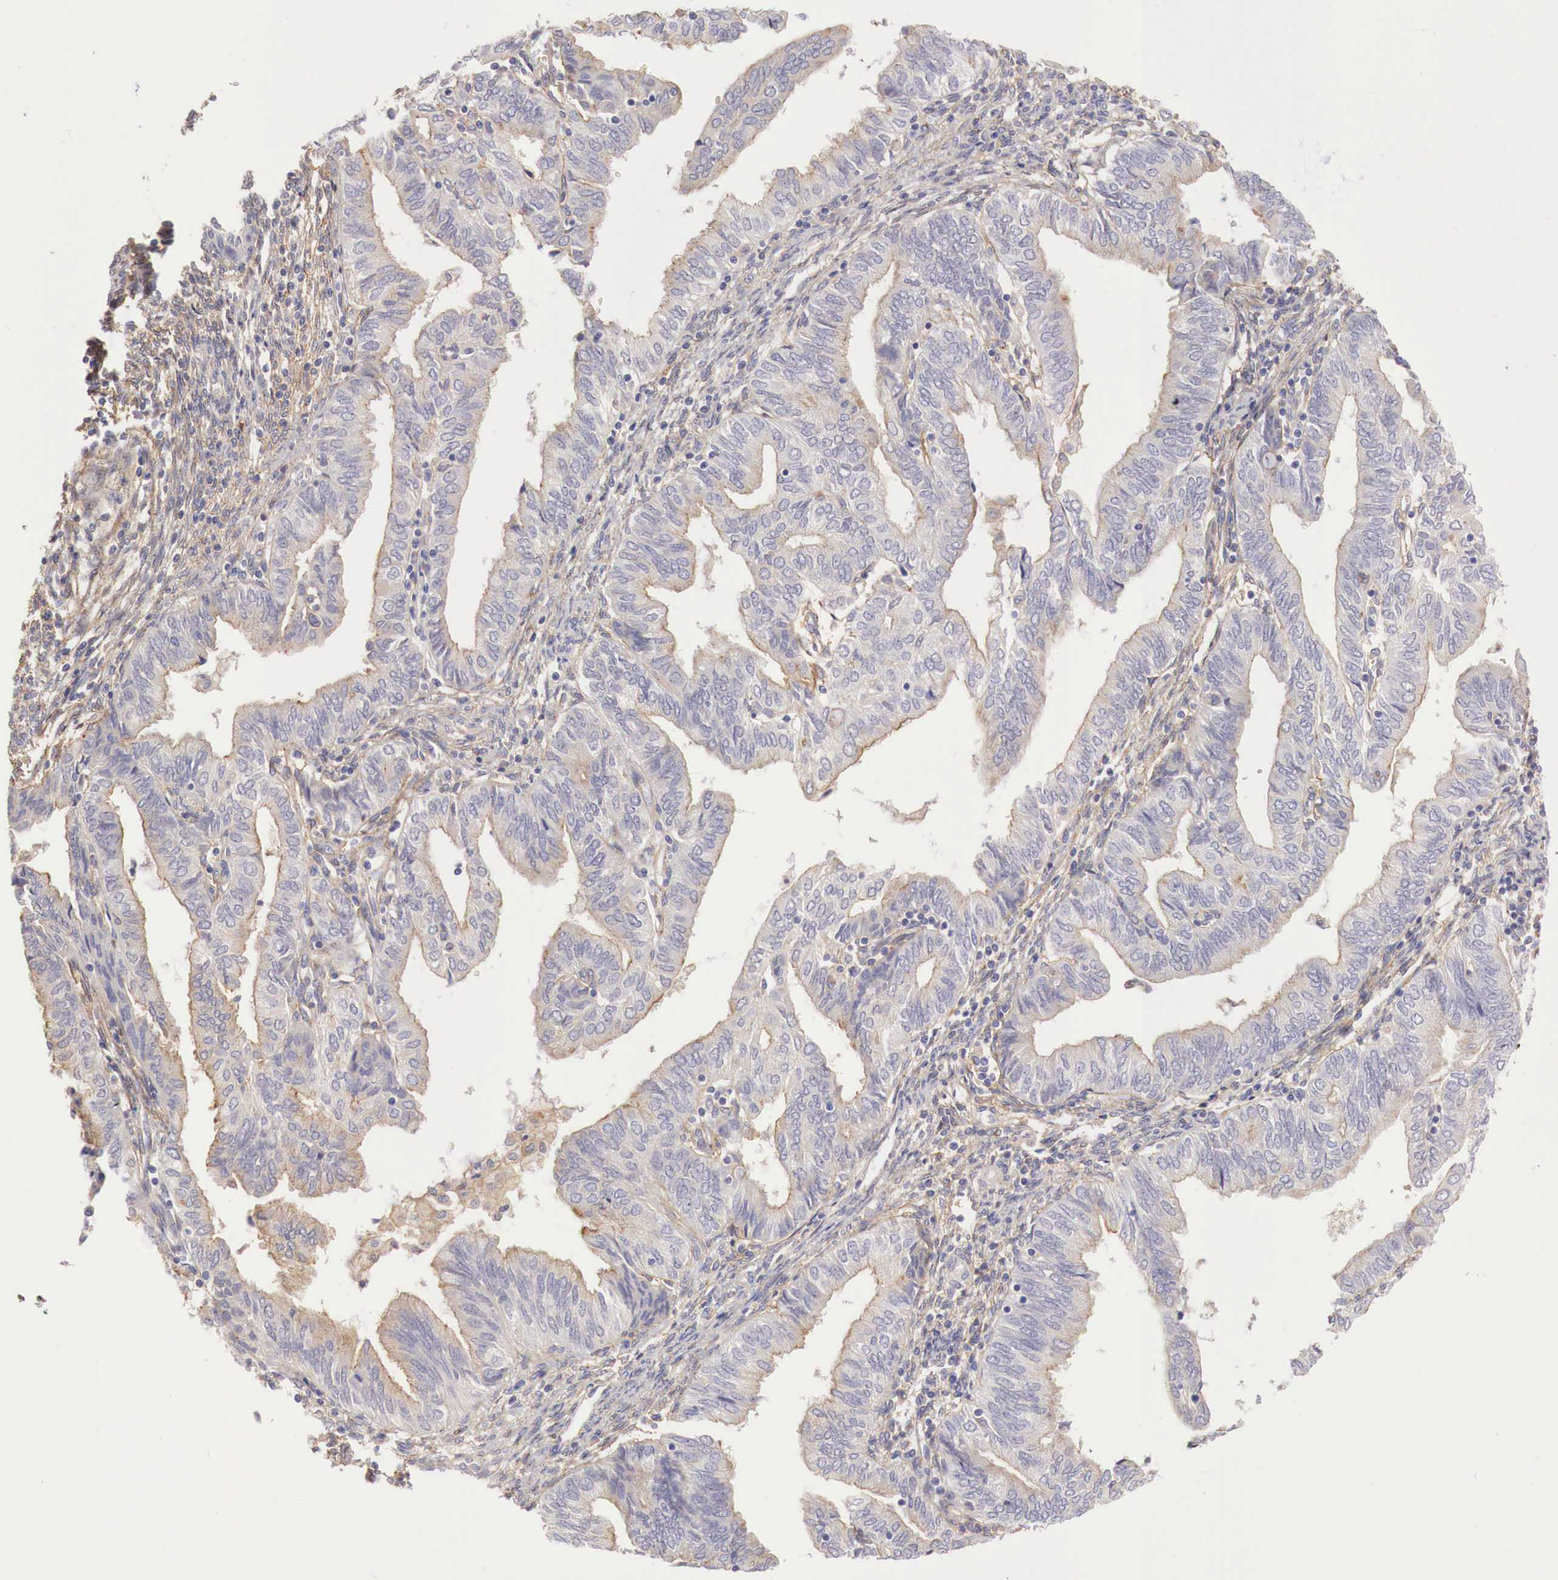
{"staining": {"intensity": "negative", "quantity": "none", "location": "none"}, "tissue": "endometrial cancer", "cell_type": "Tumor cells", "image_type": "cancer", "snomed": [{"axis": "morphology", "description": "Adenocarcinoma, NOS"}, {"axis": "topography", "description": "Endometrium"}], "caption": "Protein analysis of adenocarcinoma (endometrial) displays no significant staining in tumor cells. Brightfield microscopy of immunohistochemistry stained with DAB (3,3'-diaminobenzidine) (brown) and hematoxylin (blue), captured at high magnification.", "gene": "KLHDC7B", "patient": {"sex": "female", "age": 51}}